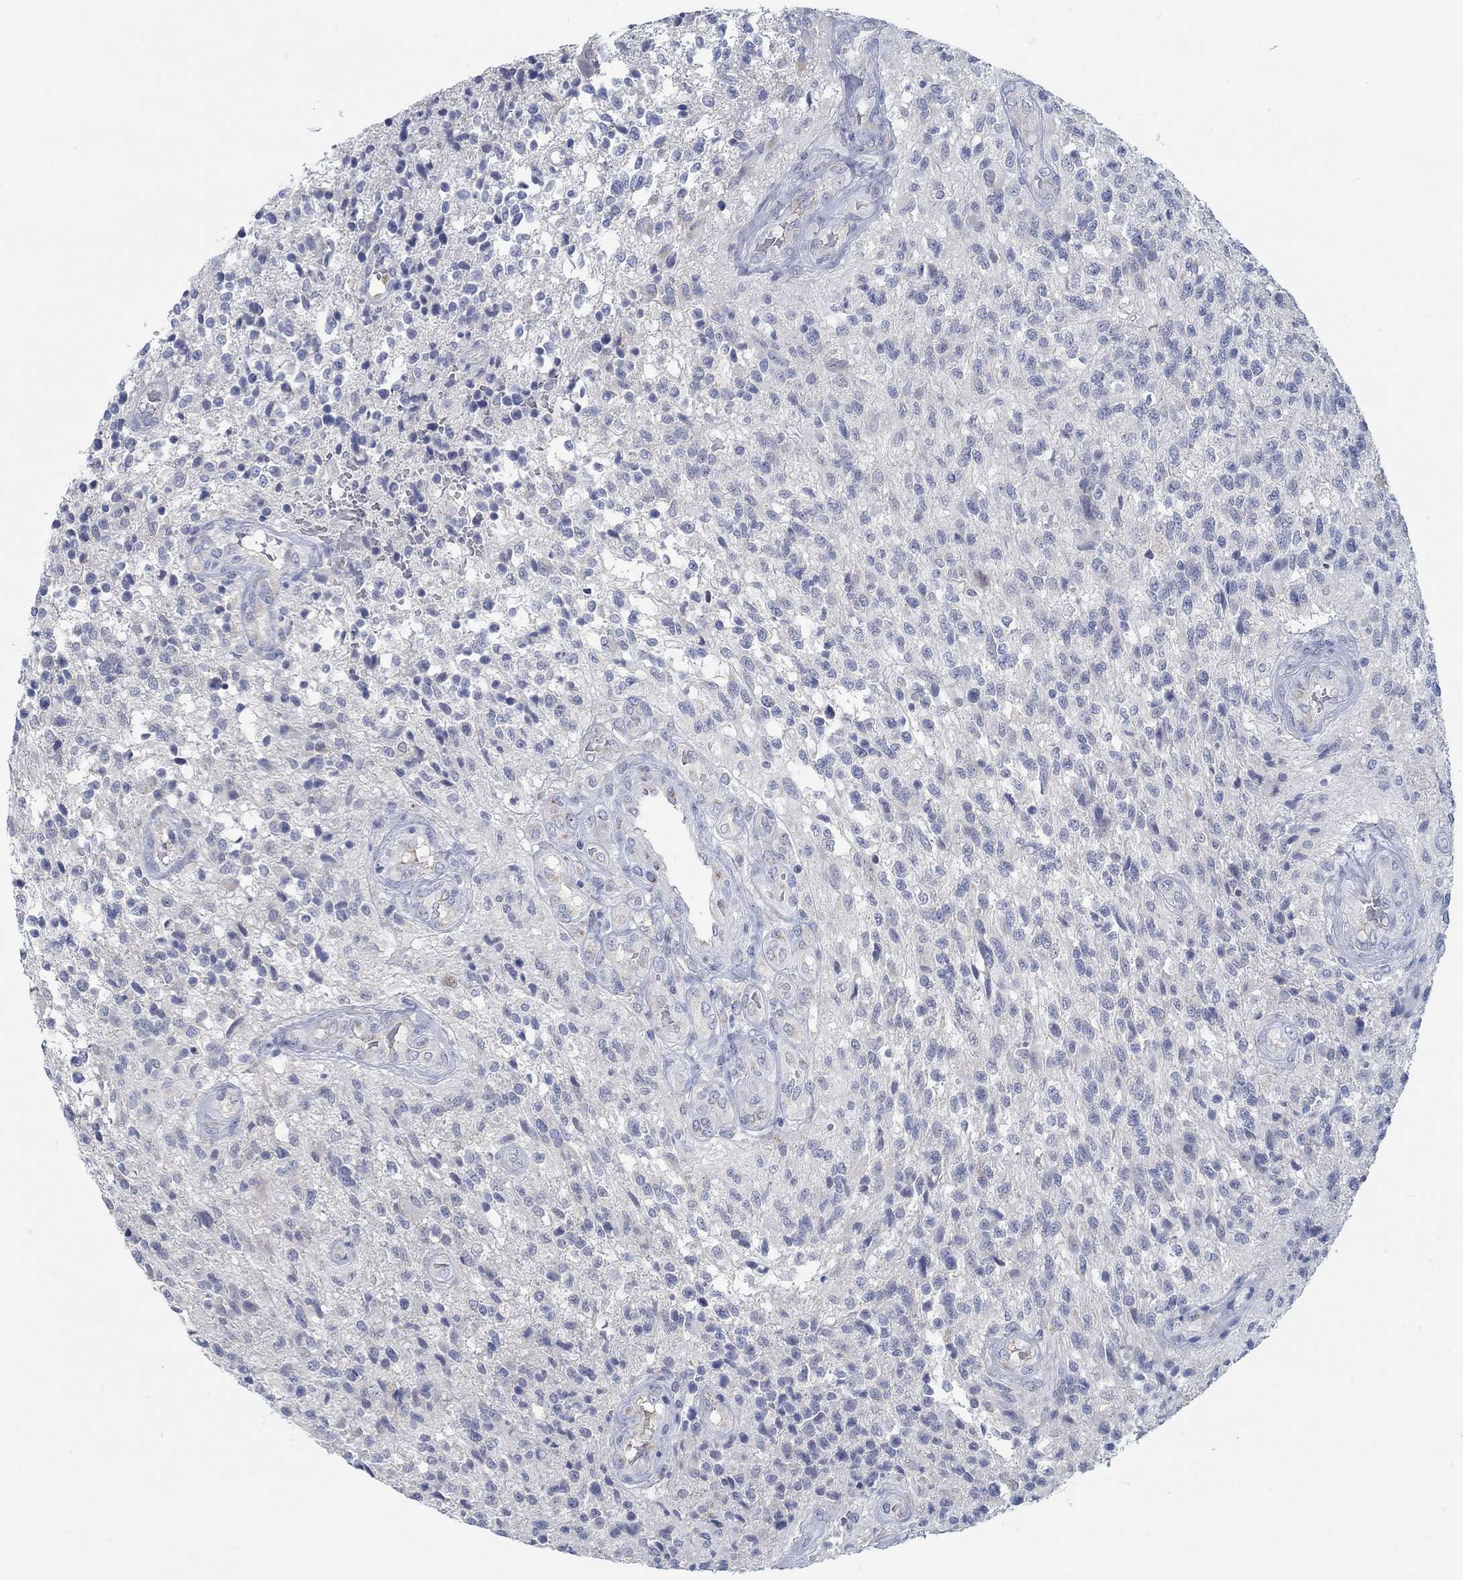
{"staining": {"intensity": "negative", "quantity": "none", "location": "none"}, "tissue": "glioma", "cell_type": "Tumor cells", "image_type": "cancer", "snomed": [{"axis": "morphology", "description": "Glioma, malignant, High grade"}, {"axis": "topography", "description": "Brain"}], "caption": "Immunohistochemical staining of human malignant glioma (high-grade) demonstrates no significant staining in tumor cells.", "gene": "TEKT4", "patient": {"sex": "male", "age": 56}}